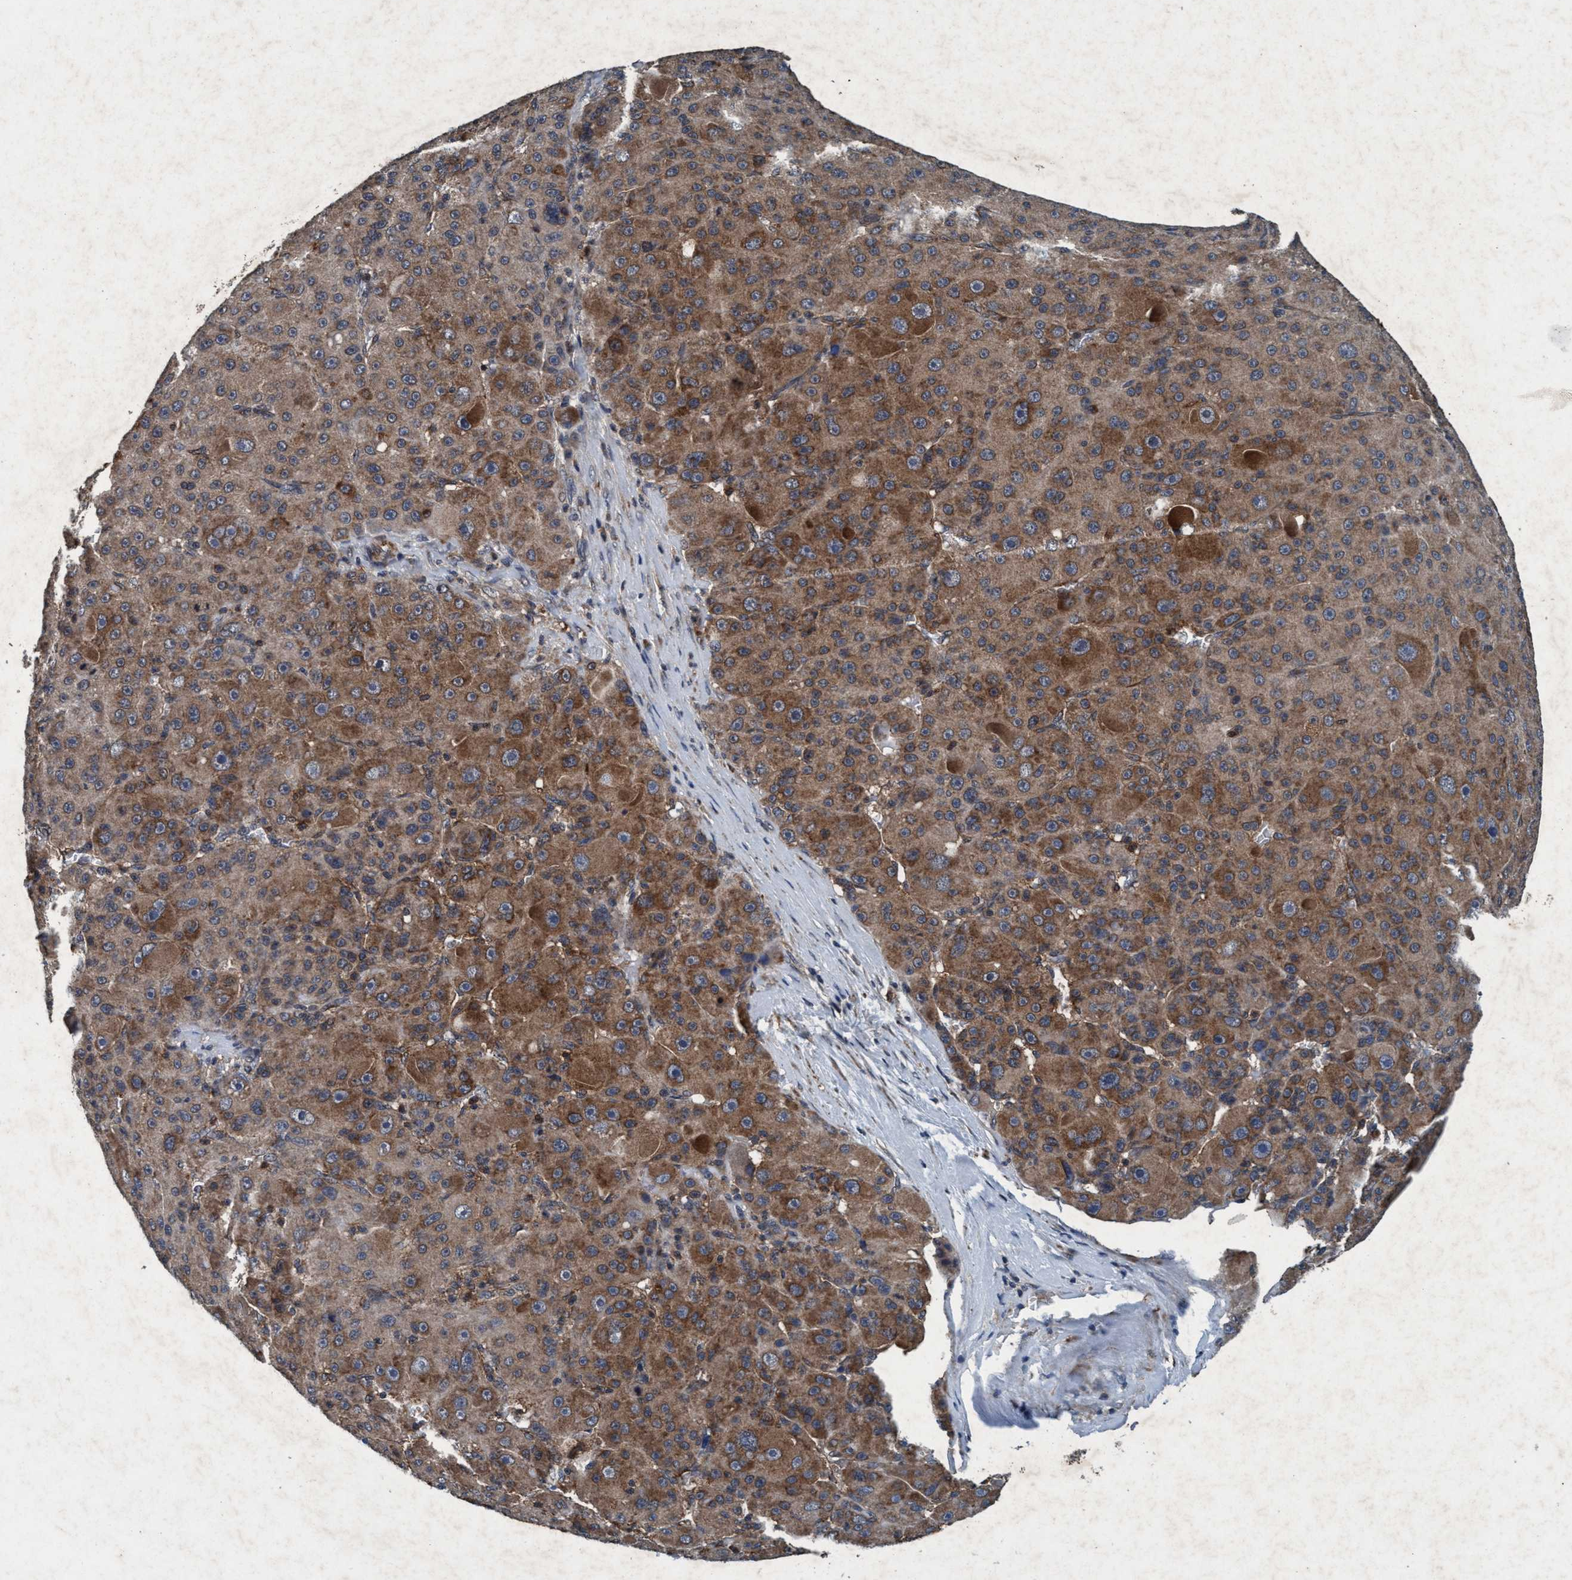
{"staining": {"intensity": "moderate", "quantity": ">75%", "location": "cytoplasmic/membranous"}, "tissue": "liver cancer", "cell_type": "Tumor cells", "image_type": "cancer", "snomed": [{"axis": "morphology", "description": "Carcinoma, Hepatocellular, NOS"}, {"axis": "topography", "description": "Liver"}], "caption": "Human hepatocellular carcinoma (liver) stained for a protein (brown) displays moderate cytoplasmic/membranous positive expression in approximately >75% of tumor cells.", "gene": "AKT1S1", "patient": {"sex": "male", "age": 76}}